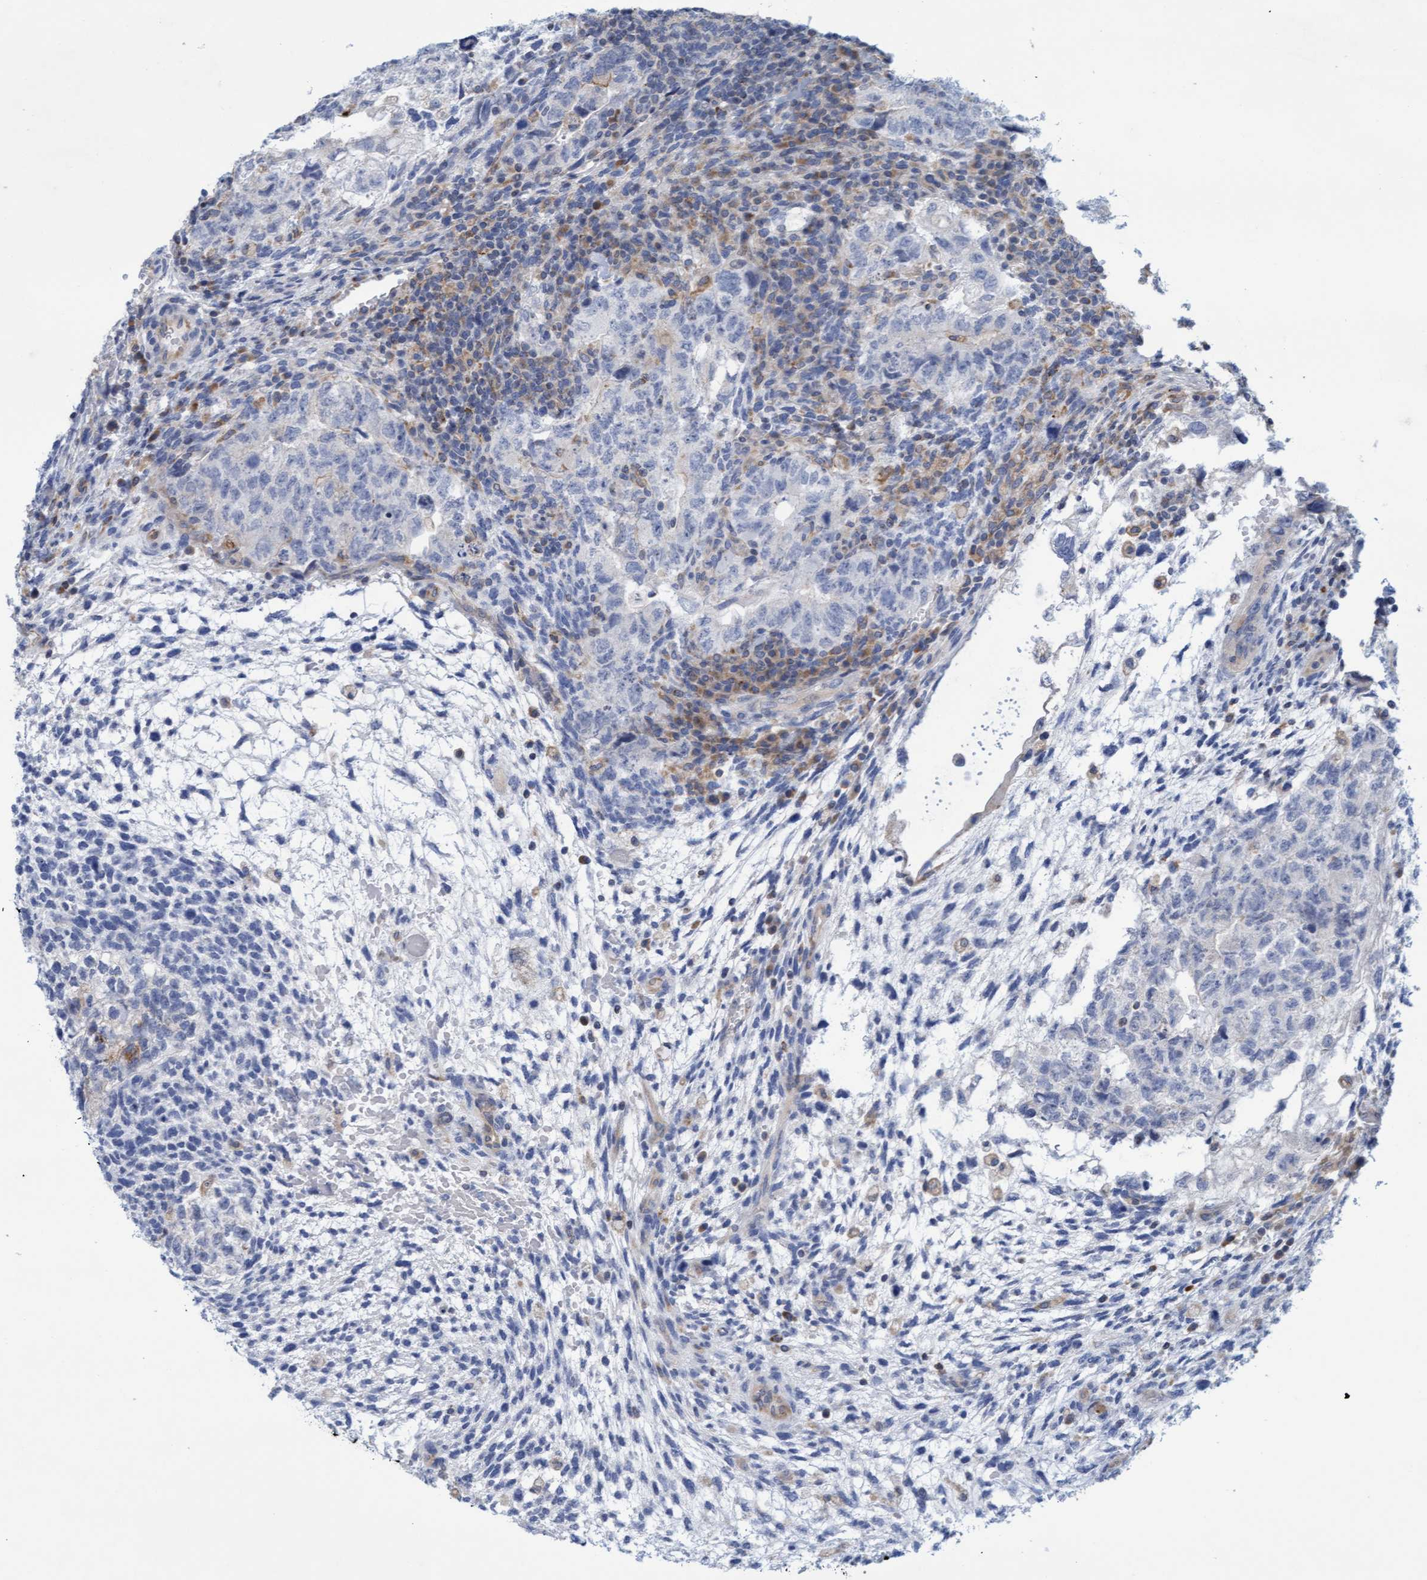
{"staining": {"intensity": "negative", "quantity": "none", "location": "none"}, "tissue": "testis cancer", "cell_type": "Tumor cells", "image_type": "cancer", "snomed": [{"axis": "morphology", "description": "Carcinoma, Embryonal, NOS"}, {"axis": "topography", "description": "Testis"}], "caption": "A high-resolution micrograph shows IHC staining of testis cancer, which exhibits no significant positivity in tumor cells.", "gene": "SLC28A3", "patient": {"sex": "male", "age": 36}}